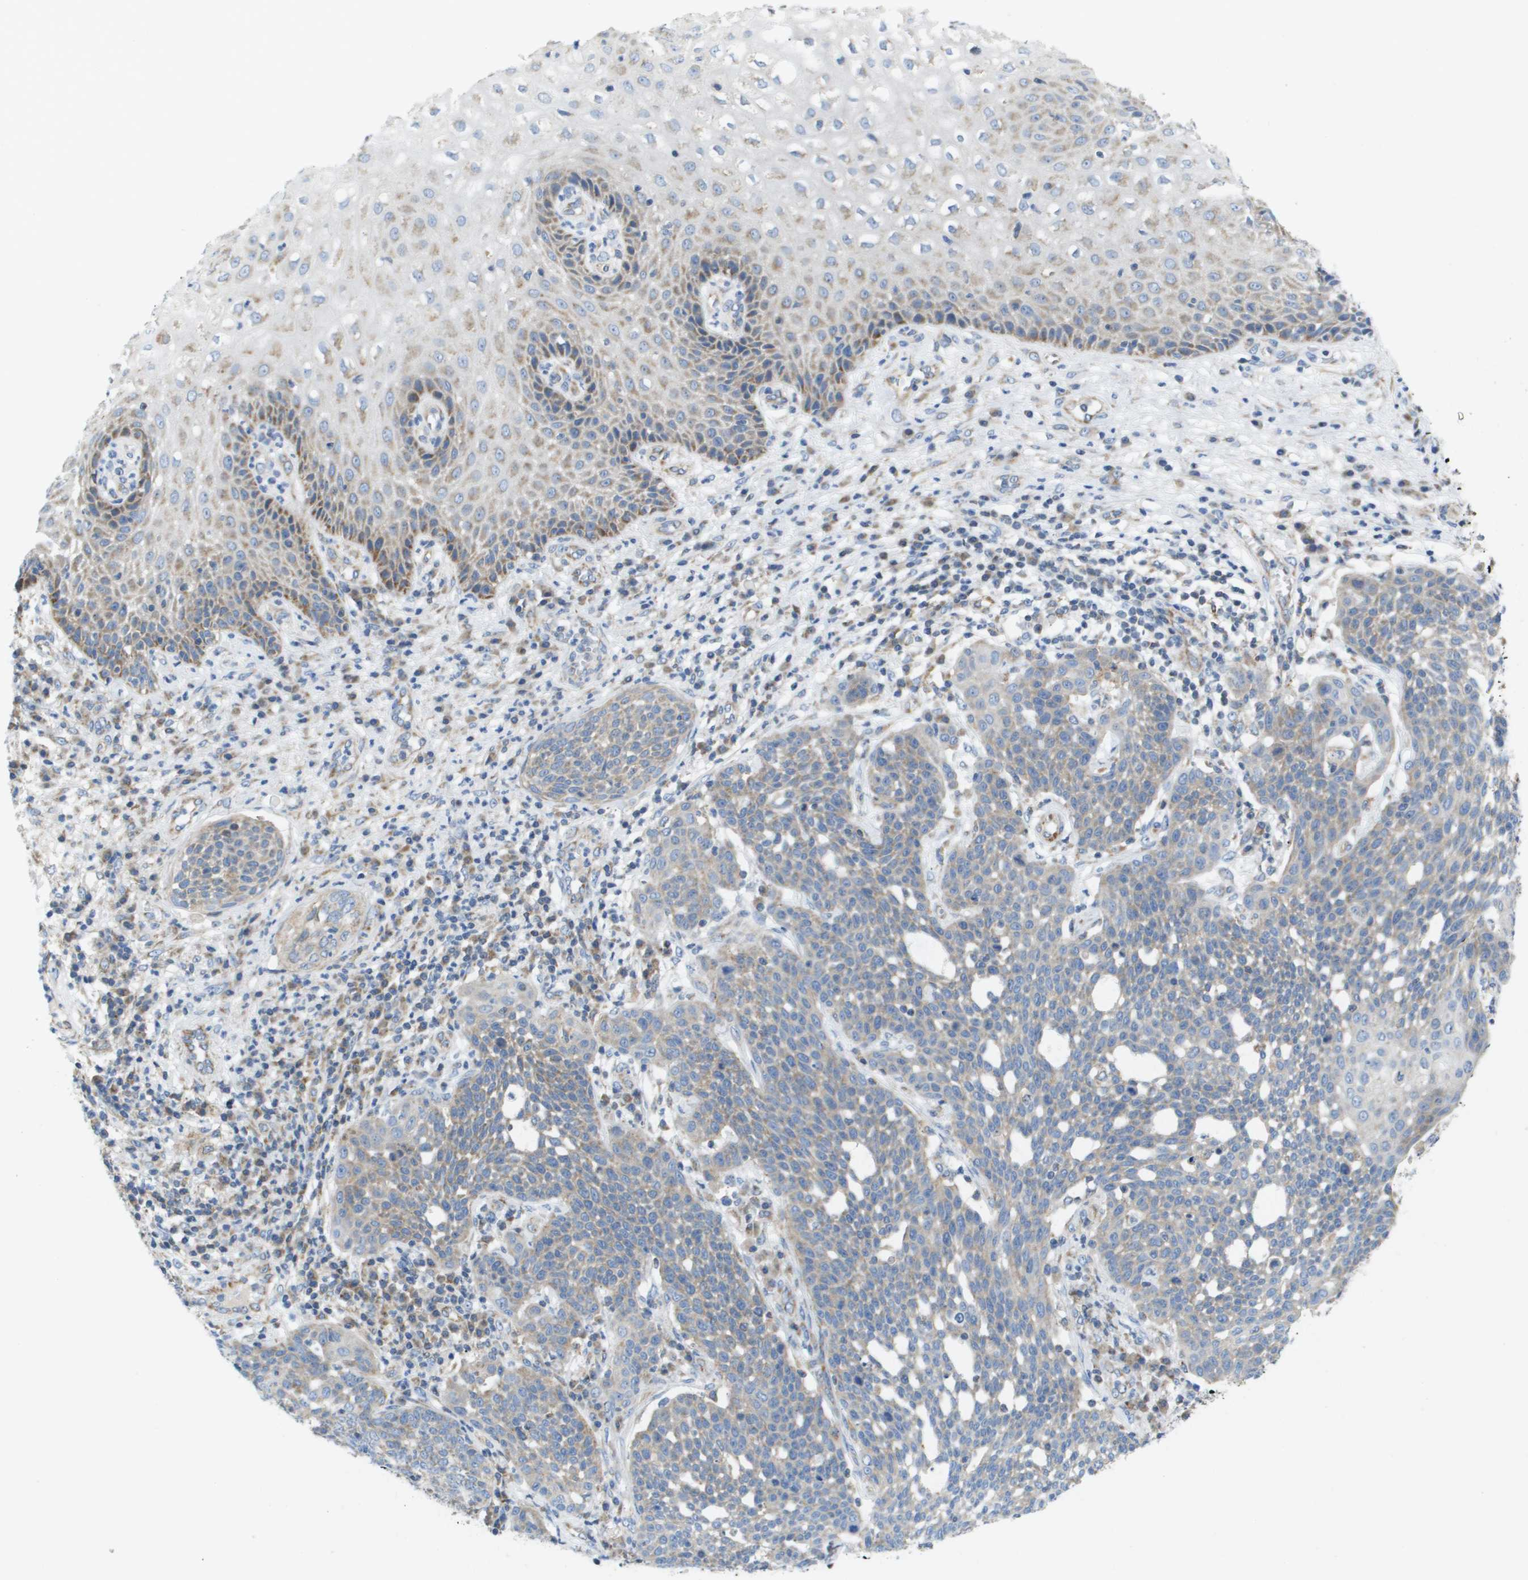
{"staining": {"intensity": "weak", "quantity": "<25%", "location": "cytoplasmic/membranous"}, "tissue": "cervical cancer", "cell_type": "Tumor cells", "image_type": "cancer", "snomed": [{"axis": "morphology", "description": "Squamous cell carcinoma, NOS"}, {"axis": "topography", "description": "Cervix"}], "caption": "Cervical squamous cell carcinoma was stained to show a protein in brown. There is no significant expression in tumor cells. (DAB (3,3'-diaminobenzidine) immunohistochemistry, high magnification).", "gene": "FIS1", "patient": {"sex": "female", "age": 34}}